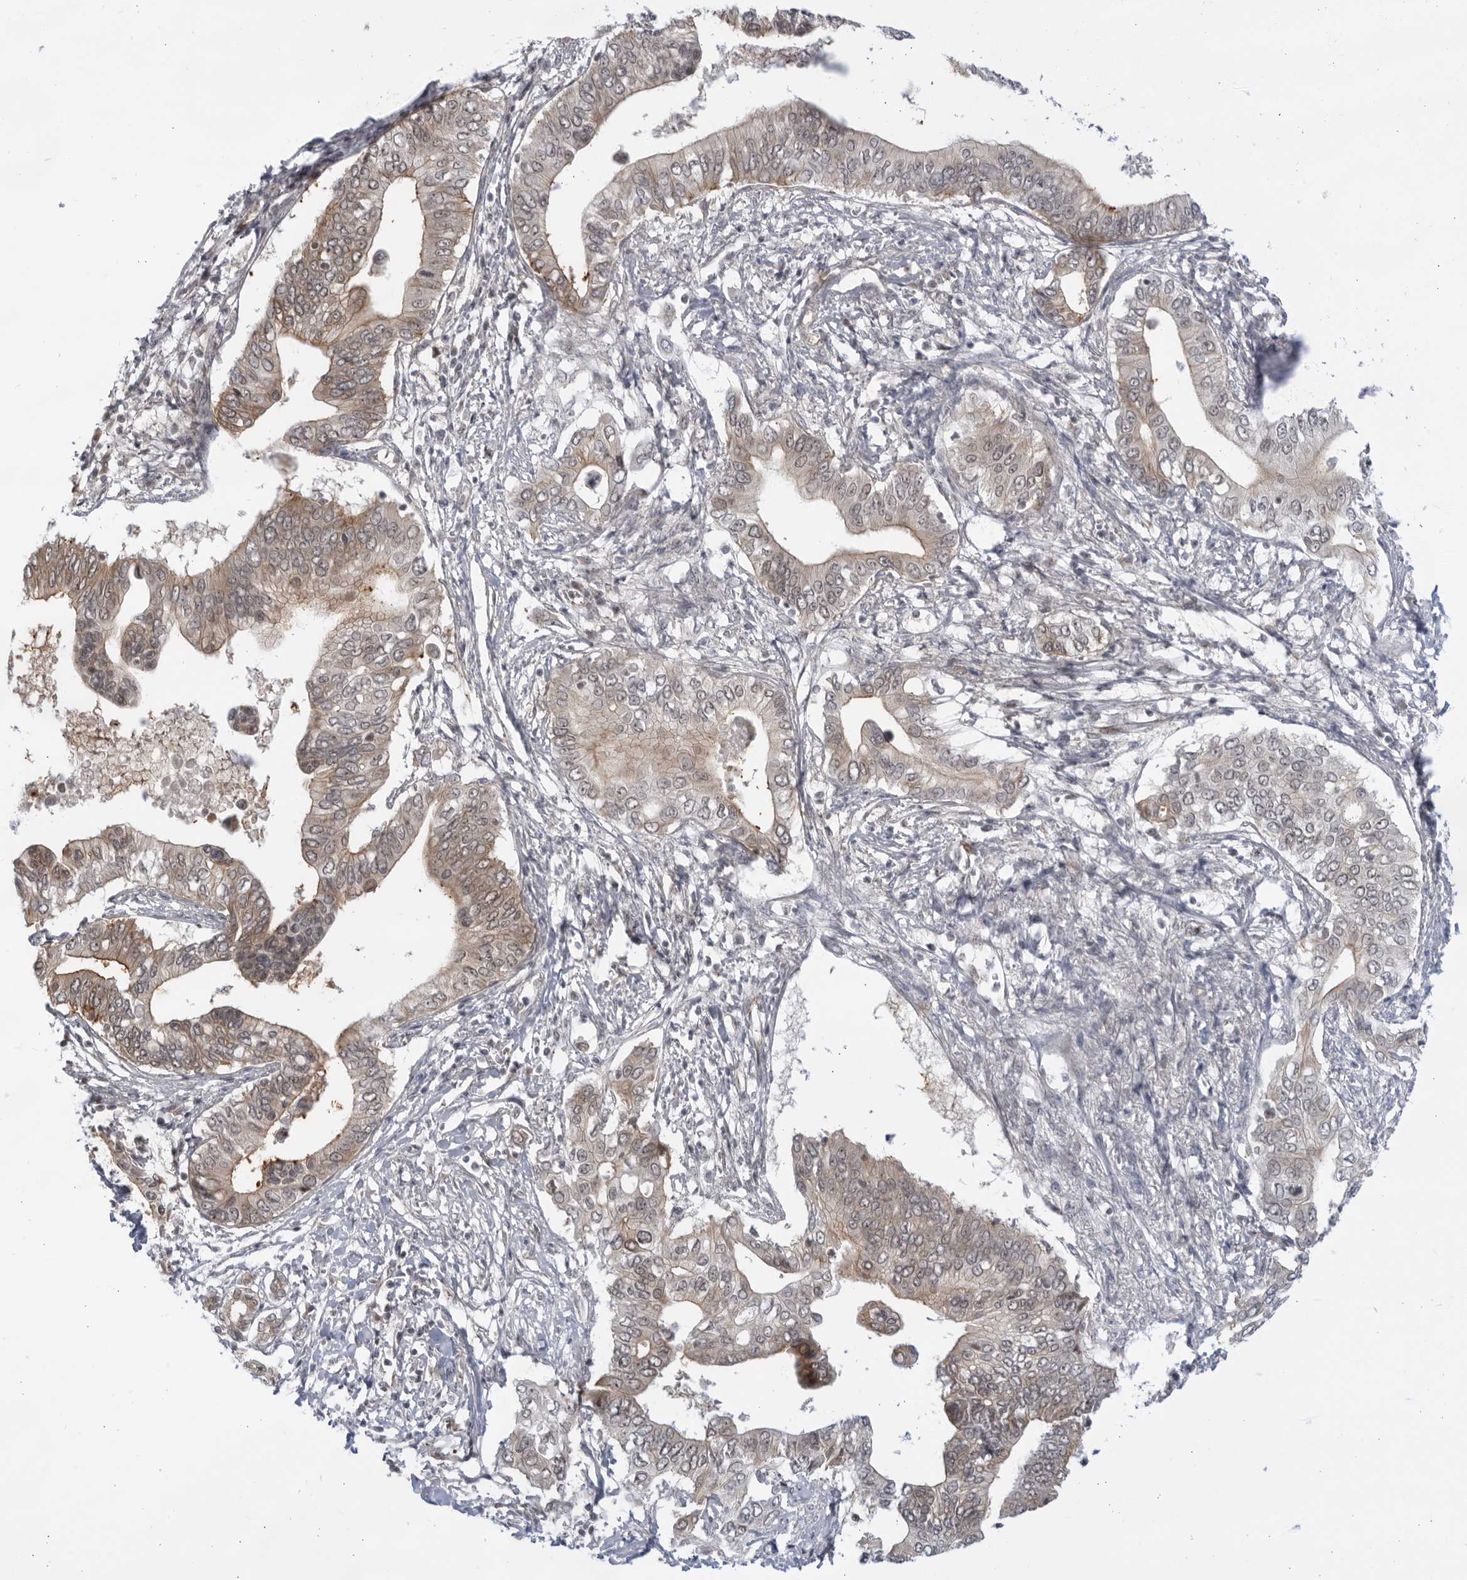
{"staining": {"intensity": "weak", "quantity": ">75%", "location": "cytoplasmic/membranous,nuclear"}, "tissue": "pancreatic cancer", "cell_type": "Tumor cells", "image_type": "cancer", "snomed": [{"axis": "morphology", "description": "Normal tissue, NOS"}, {"axis": "morphology", "description": "Adenocarcinoma, NOS"}, {"axis": "topography", "description": "Pancreas"}, {"axis": "topography", "description": "Peripheral nerve tissue"}], "caption": "Immunohistochemistry (IHC) image of neoplastic tissue: adenocarcinoma (pancreatic) stained using immunohistochemistry exhibits low levels of weak protein expression localized specifically in the cytoplasmic/membranous and nuclear of tumor cells, appearing as a cytoplasmic/membranous and nuclear brown color.", "gene": "ITGB3BP", "patient": {"sex": "male", "age": 59}}